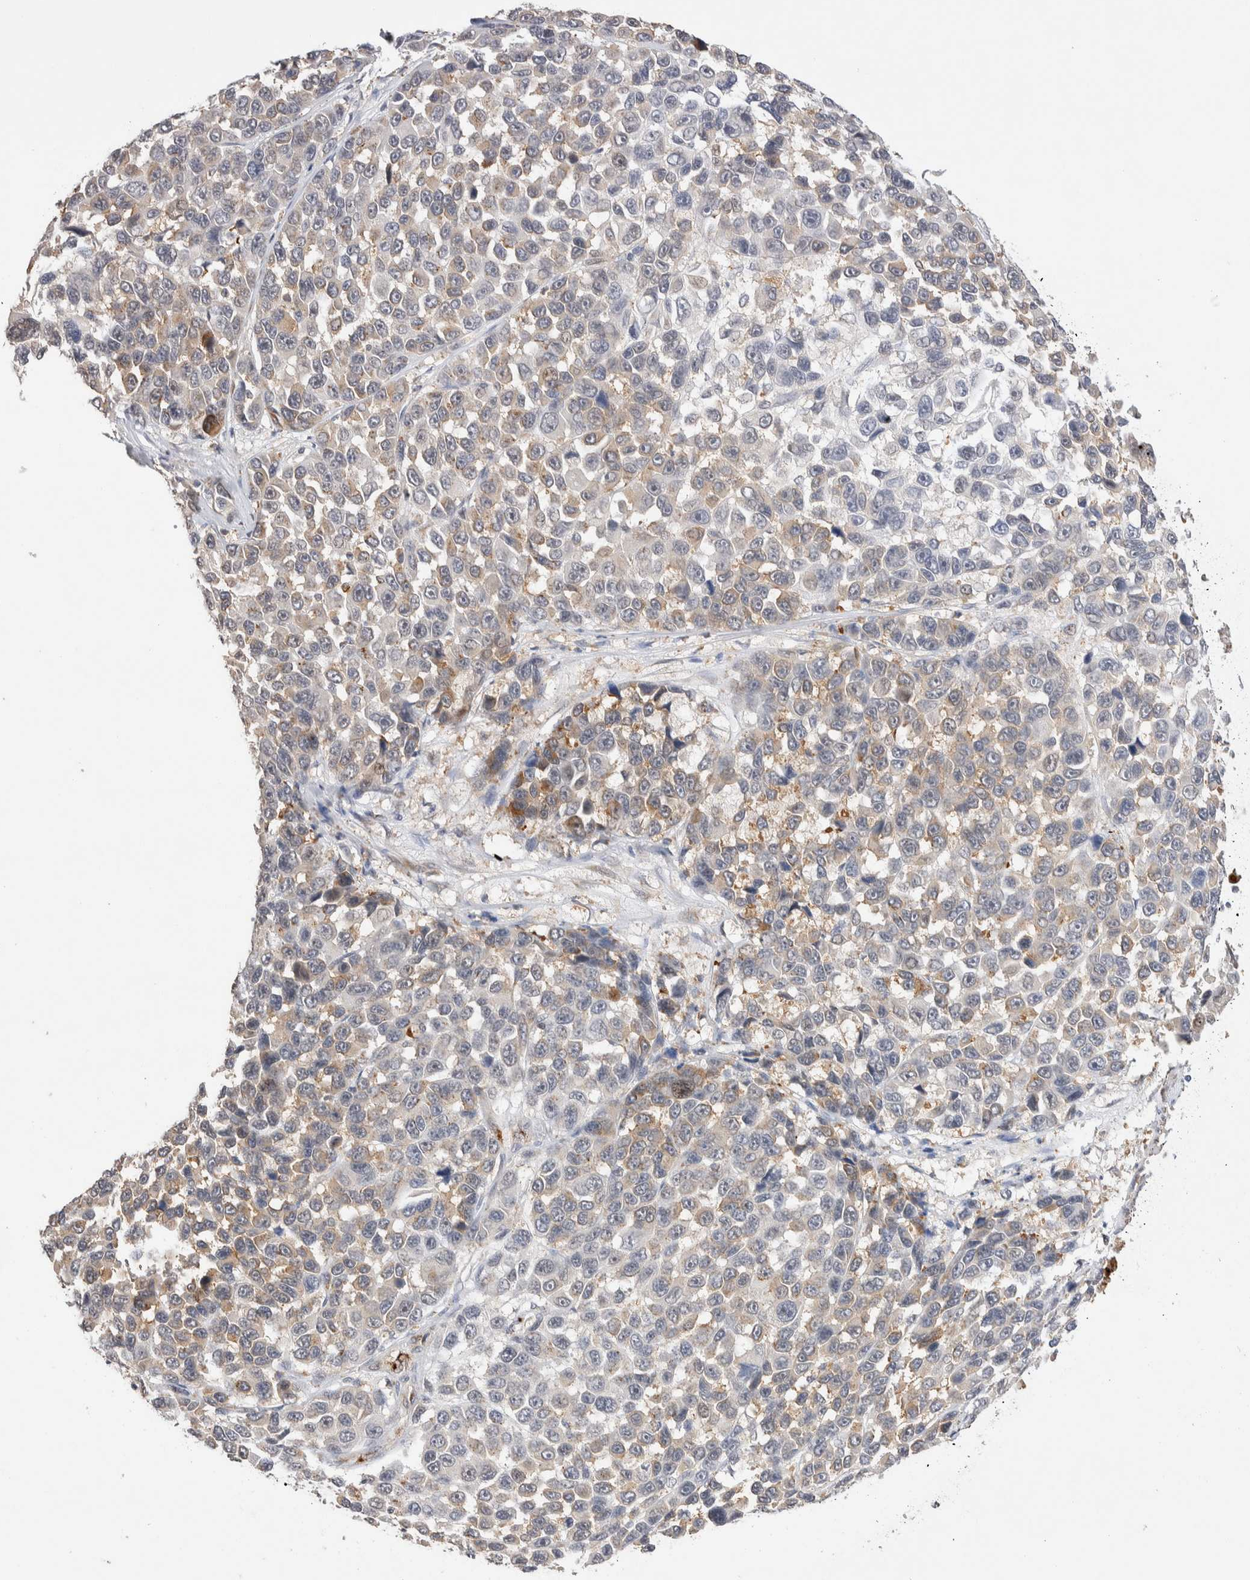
{"staining": {"intensity": "weak", "quantity": "25%-75%", "location": "cytoplasmic/membranous"}, "tissue": "melanoma", "cell_type": "Tumor cells", "image_type": "cancer", "snomed": [{"axis": "morphology", "description": "Malignant melanoma, NOS"}, {"axis": "topography", "description": "Skin"}], "caption": "Approximately 25%-75% of tumor cells in malignant melanoma exhibit weak cytoplasmic/membranous protein positivity as visualized by brown immunohistochemical staining.", "gene": "NSMAF", "patient": {"sex": "male", "age": 53}}